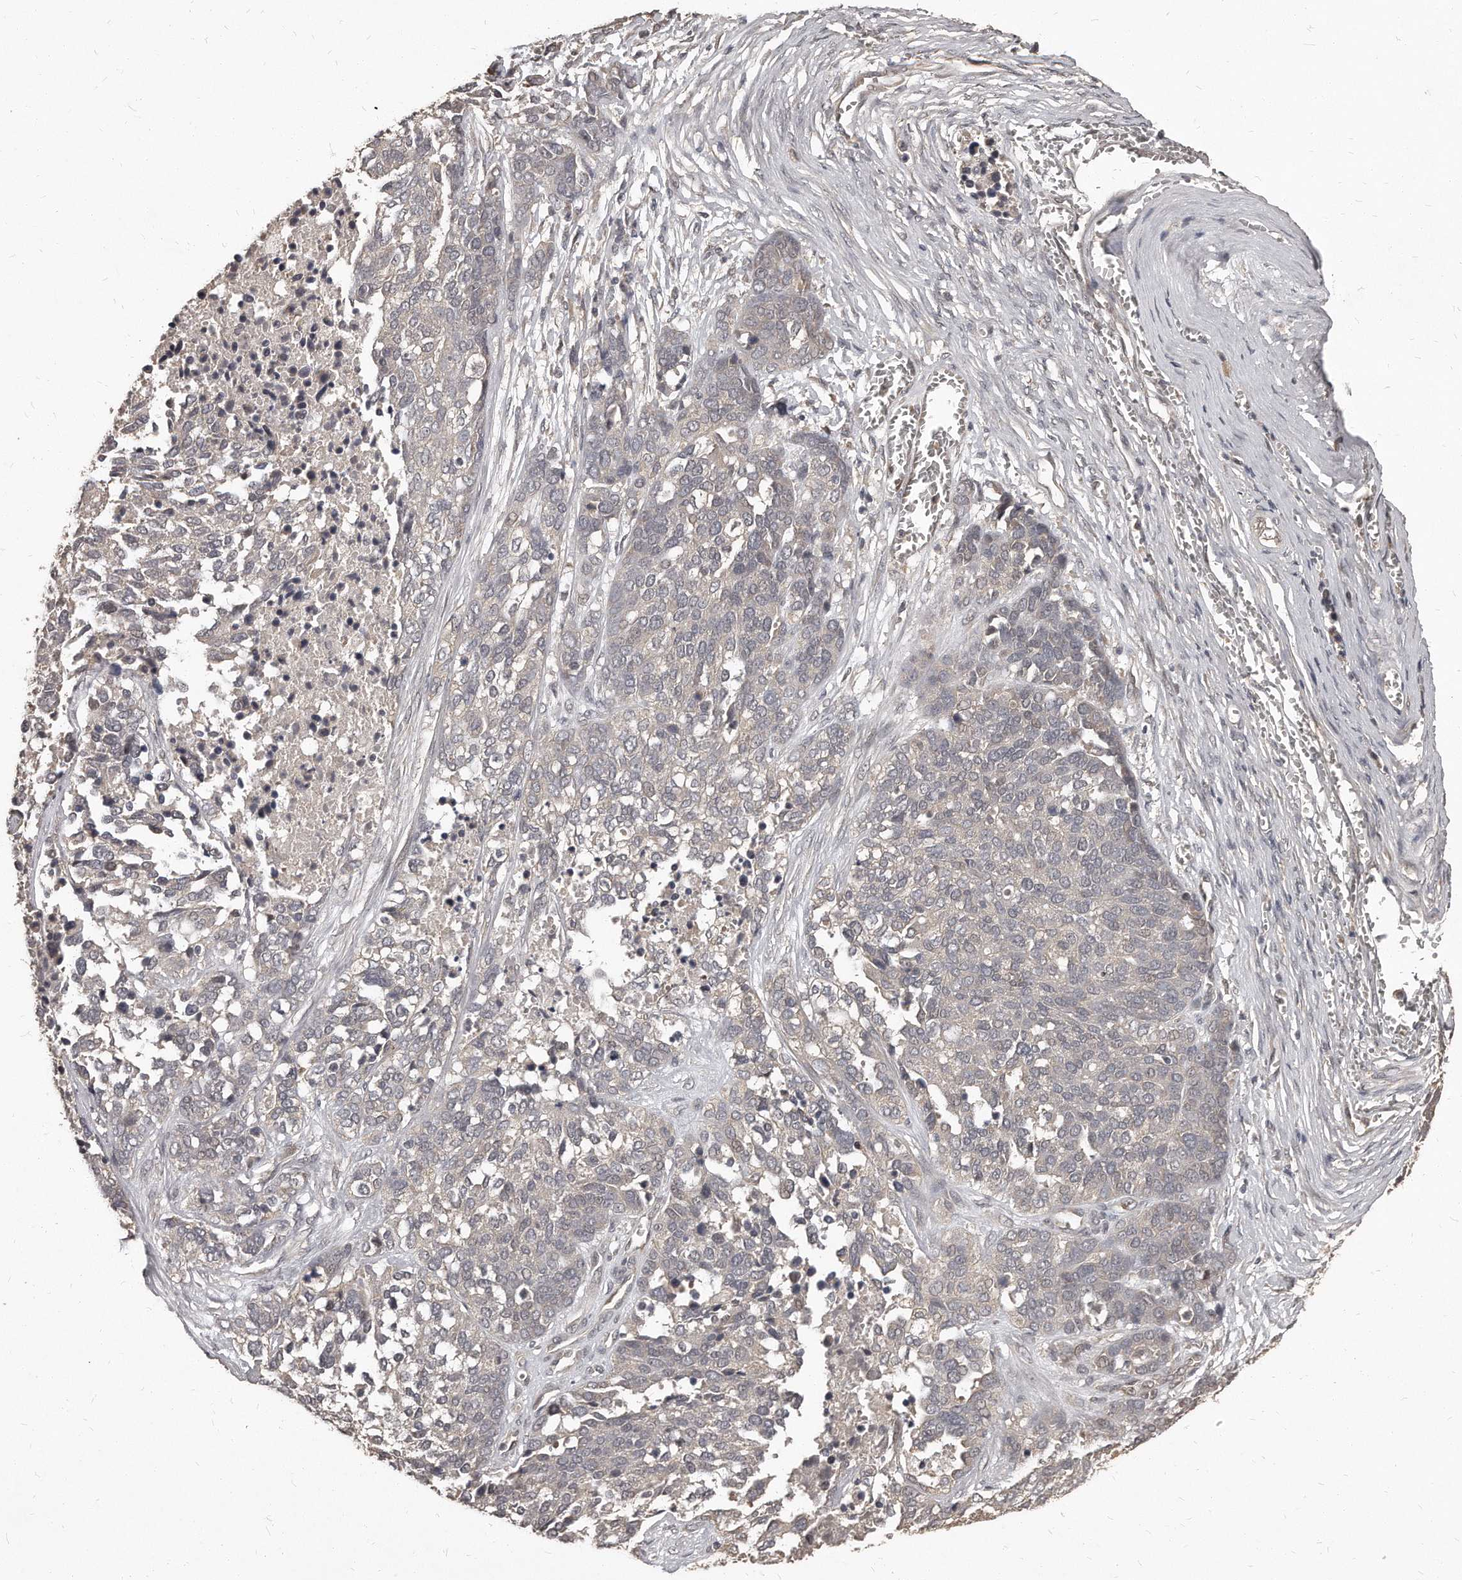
{"staining": {"intensity": "negative", "quantity": "none", "location": "none"}, "tissue": "ovarian cancer", "cell_type": "Tumor cells", "image_type": "cancer", "snomed": [{"axis": "morphology", "description": "Cystadenocarcinoma, serous, NOS"}, {"axis": "topography", "description": "Ovary"}], "caption": "Tumor cells show no significant staining in ovarian cancer (serous cystadenocarcinoma). (IHC, brightfield microscopy, high magnification).", "gene": "GRB10", "patient": {"sex": "female", "age": 44}}